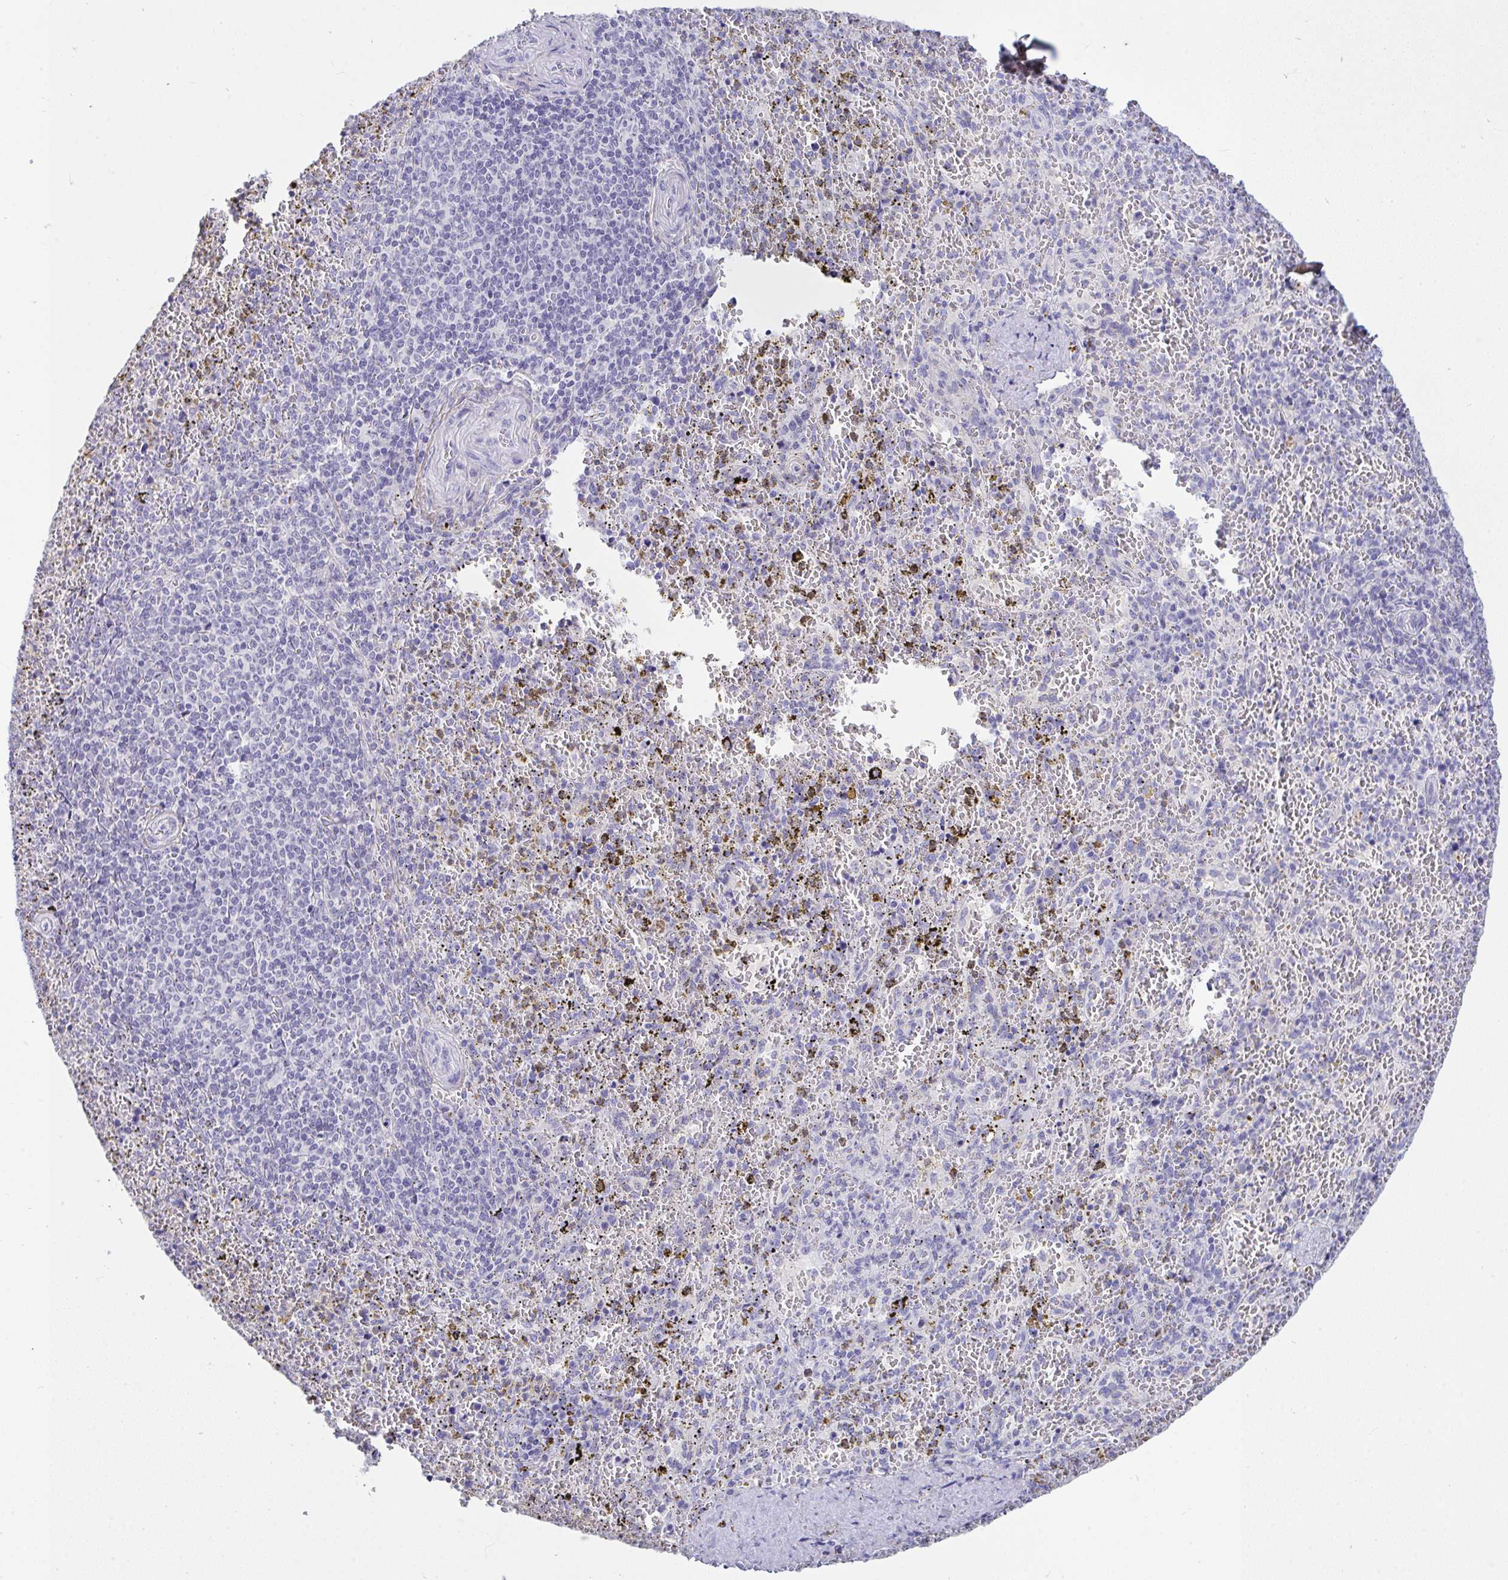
{"staining": {"intensity": "negative", "quantity": "none", "location": "none"}, "tissue": "spleen", "cell_type": "Cells in red pulp", "image_type": "normal", "snomed": [{"axis": "morphology", "description": "Normal tissue, NOS"}, {"axis": "topography", "description": "Spleen"}], "caption": "Immunohistochemistry (IHC) histopathology image of normal spleen: human spleen stained with DAB reveals no significant protein staining in cells in red pulp.", "gene": "LHFPL6", "patient": {"sex": "female", "age": 50}}